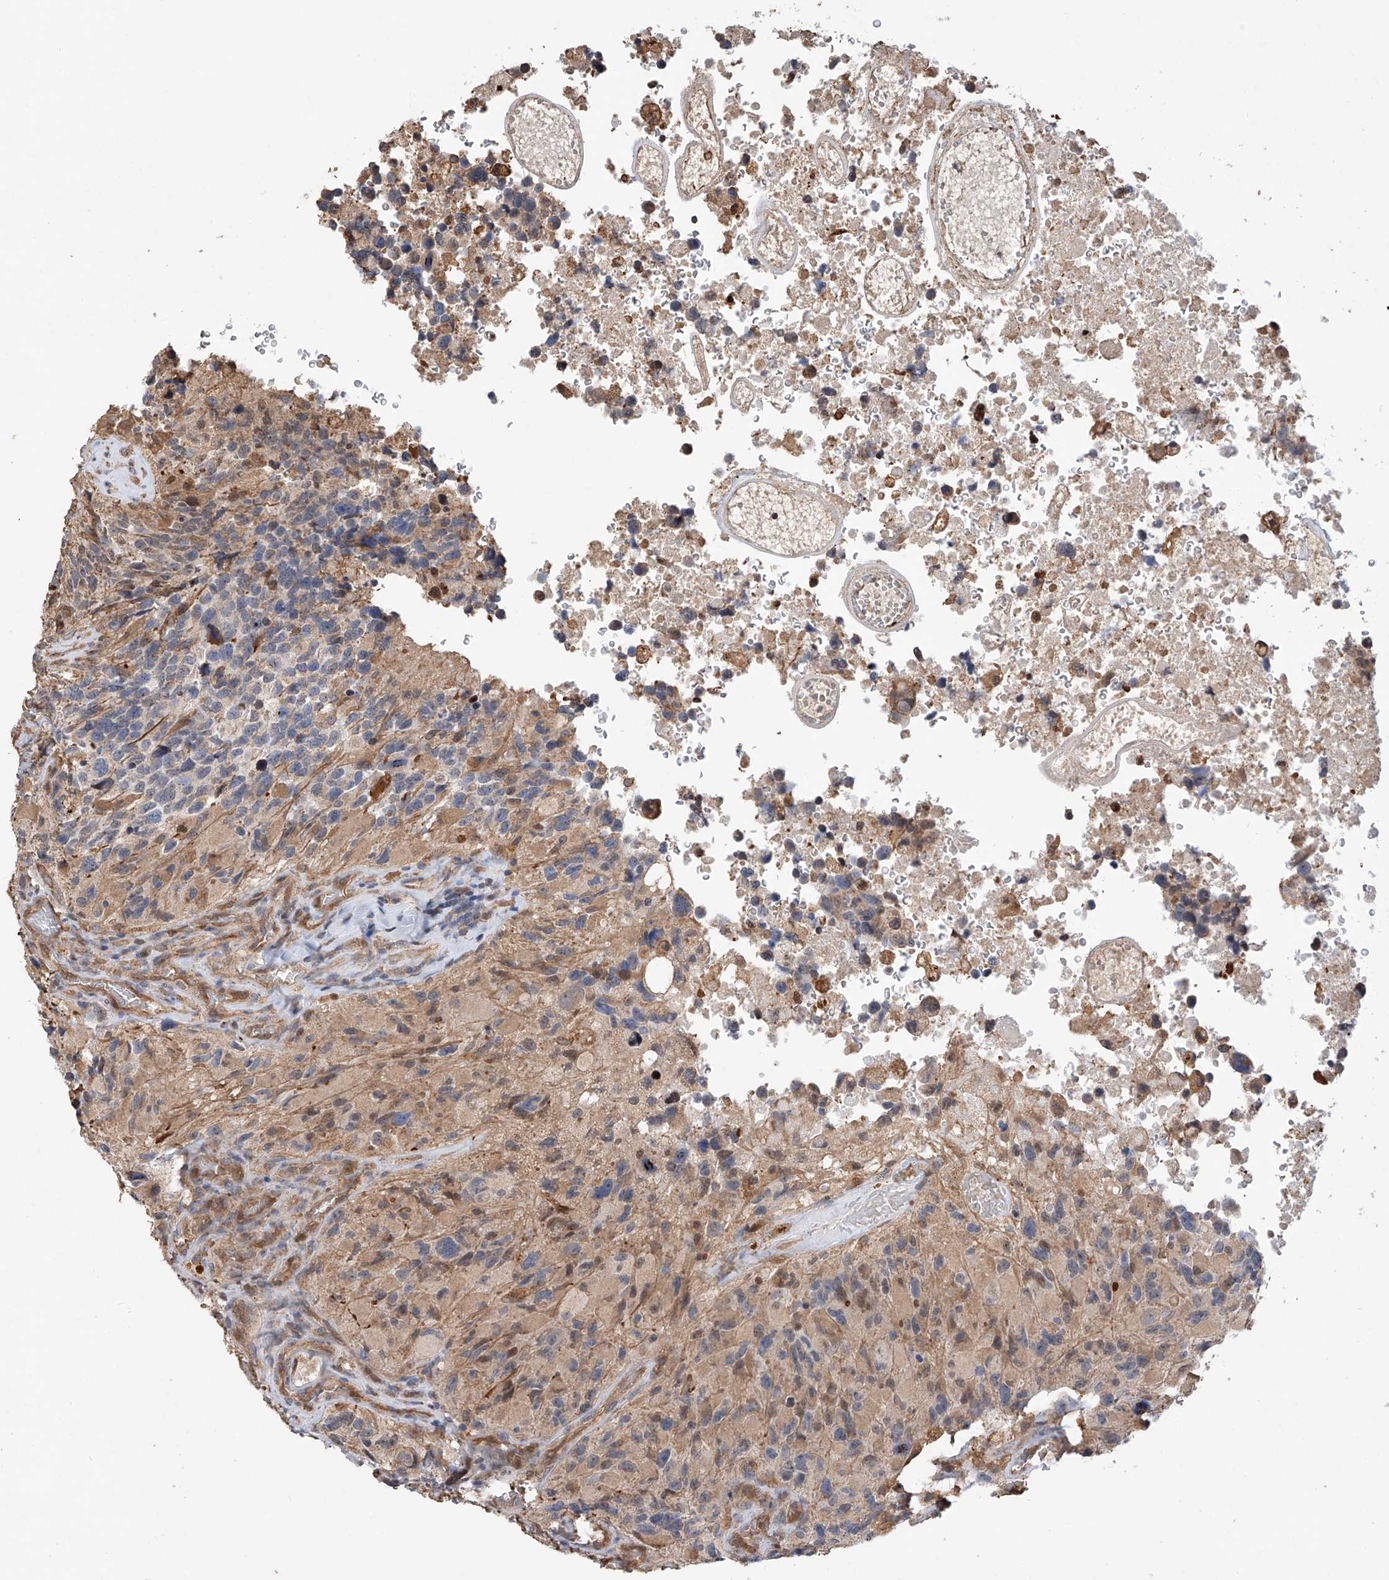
{"staining": {"intensity": "negative", "quantity": "none", "location": "none"}, "tissue": "glioma", "cell_type": "Tumor cells", "image_type": "cancer", "snomed": [{"axis": "morphology", "description": "Glioma, malignant, High grade"}, {"axis": "topography", "description": "Brain"}], "caption": "Tumor cells are negative for brown protein staining in glioma.", "gene": "RILPL2", "patient": {"sex": "male", "age": 69}}